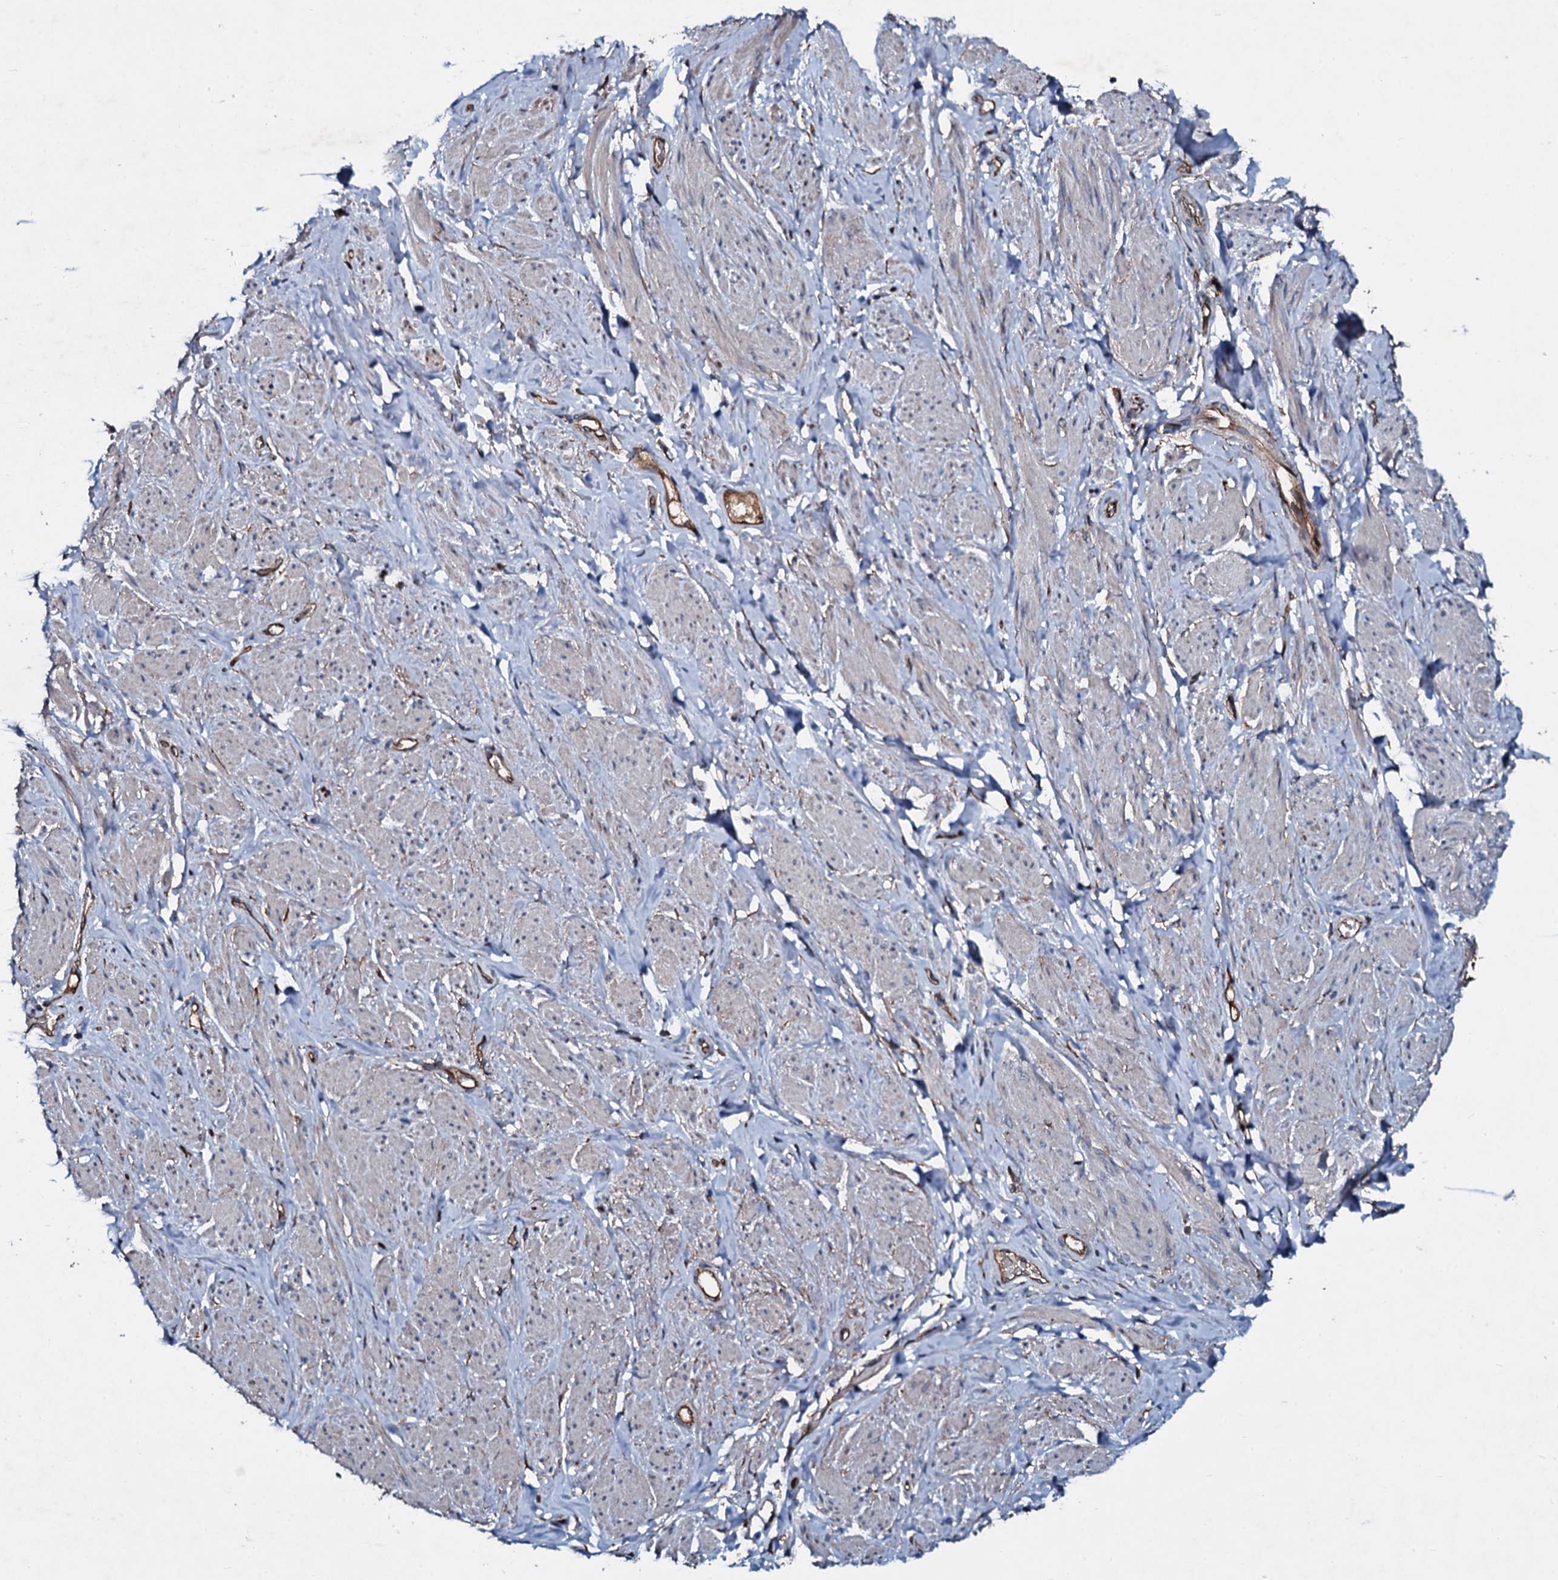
{"staining": {"intensity": "weak", "quantity": "<25%", "location": "cytoplasmic/membranous"}, "tissue": "smooth muscle", "cell_type": "Smooth muscle cells", "image_type": "normal", "snomed": [{"axis": "morphology", "description": "Normal tissue, NOS"}, {"axis": "topography", "description": "Smooth muscle"}, {"axis": "topography", "description": "Peripheral nerve tissue"}], "caption": "The IHC photomicrograph has no significant staining in smooth muscle cells of smooth muscle. Nuclei are stained in blue.", "gene": "DMAC2", "patient": {"sex": "male", "age": 69}}